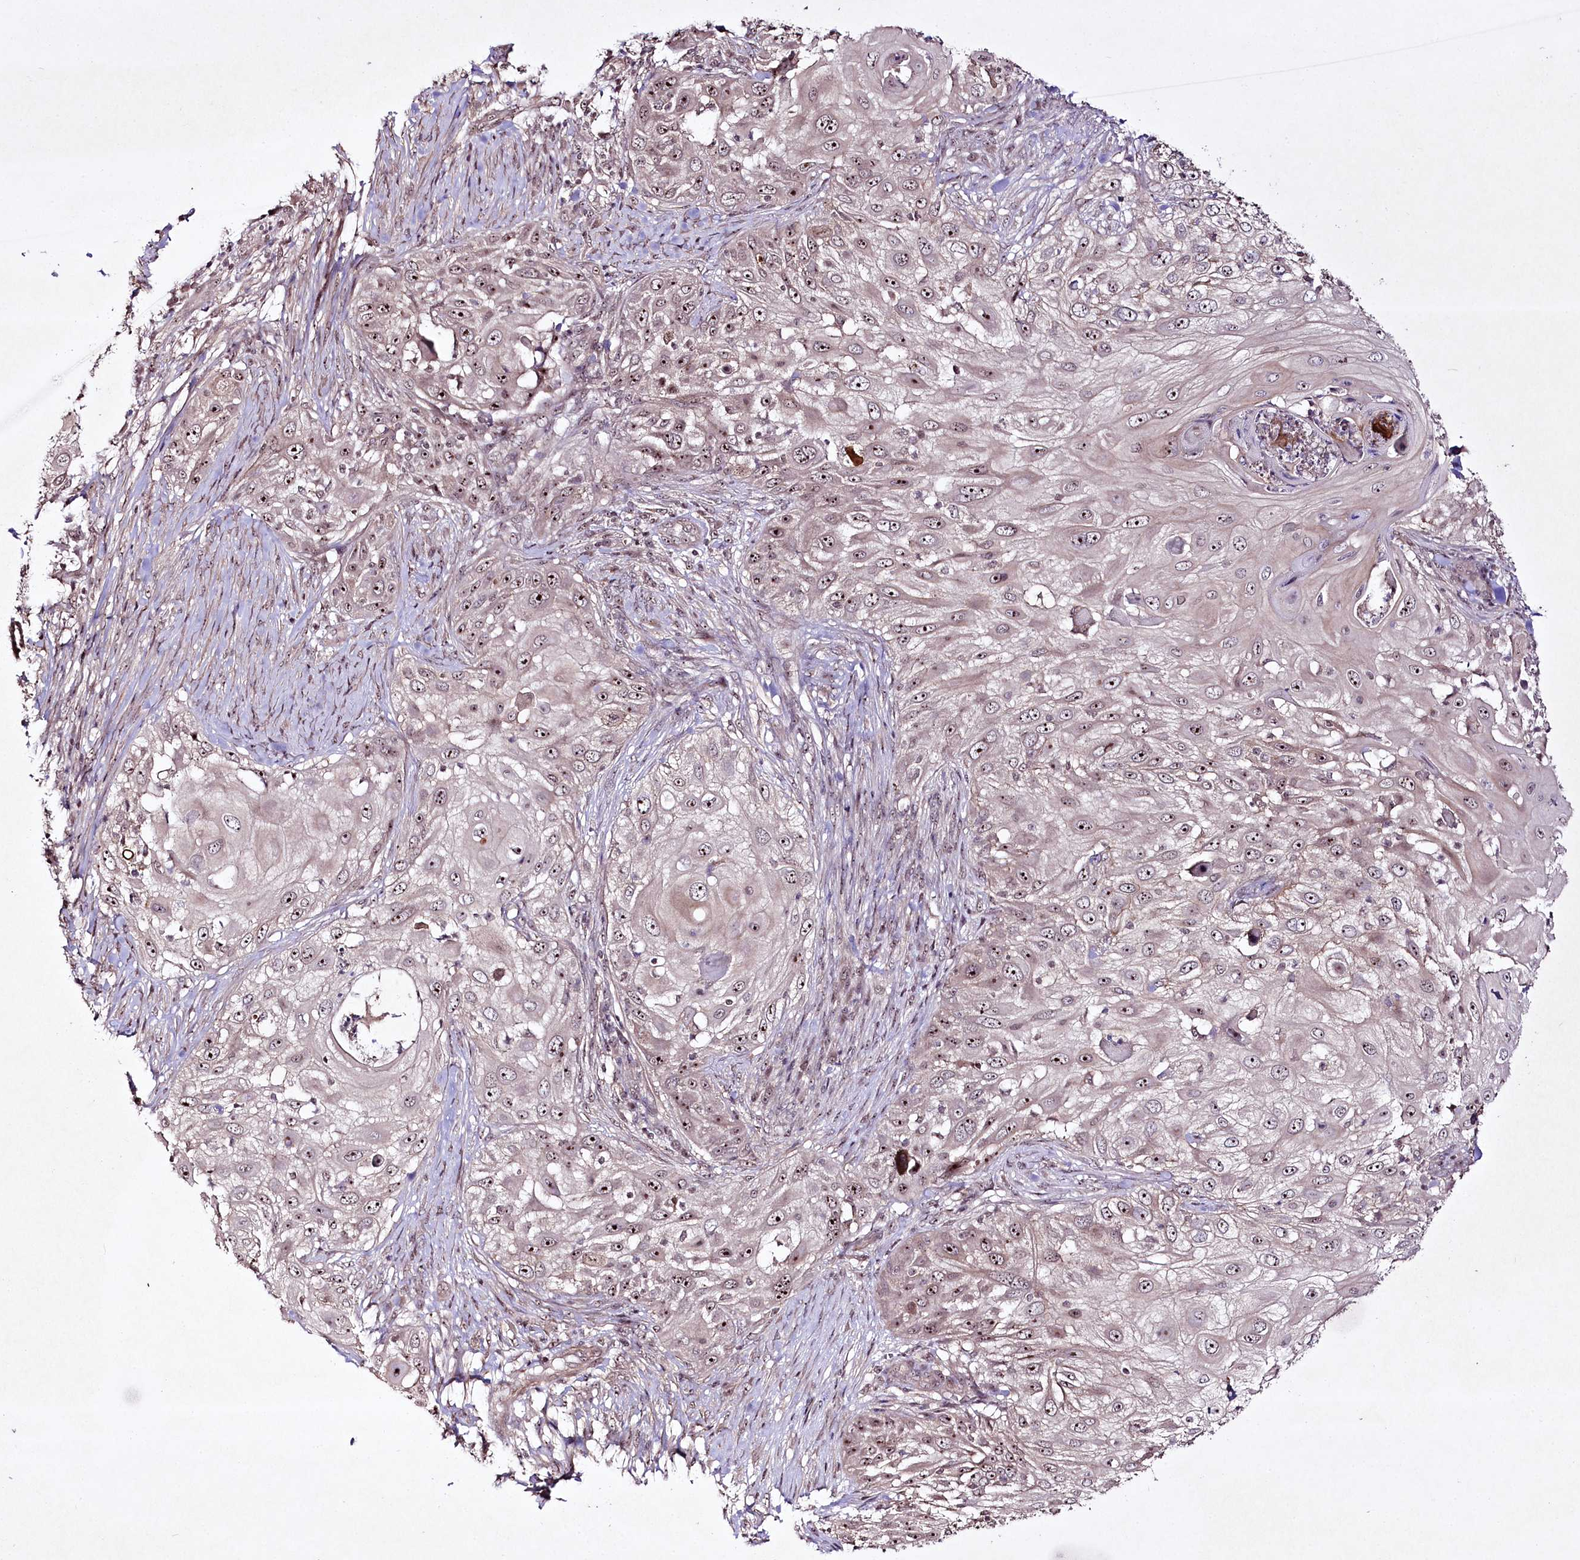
{"staining": {"intensity": "moderate", "quantity": ">75%", "location": "nuclear"}, "tissue": "skin cancer", "cell_type": "Tumor cells", "image_type": "cancer", "snomed": [{"axis": "morphology", "description": "Squamous cell carcinoma, NOS"}, {"axis": "topography", "description": "Skin"}], "caption": "The immunohistochemical stain labels moderate nuclear expression in tumor cells of skin cancer tissue.", "gene": "CCDC59", "patient": {"sex": "female", "age": 44}}